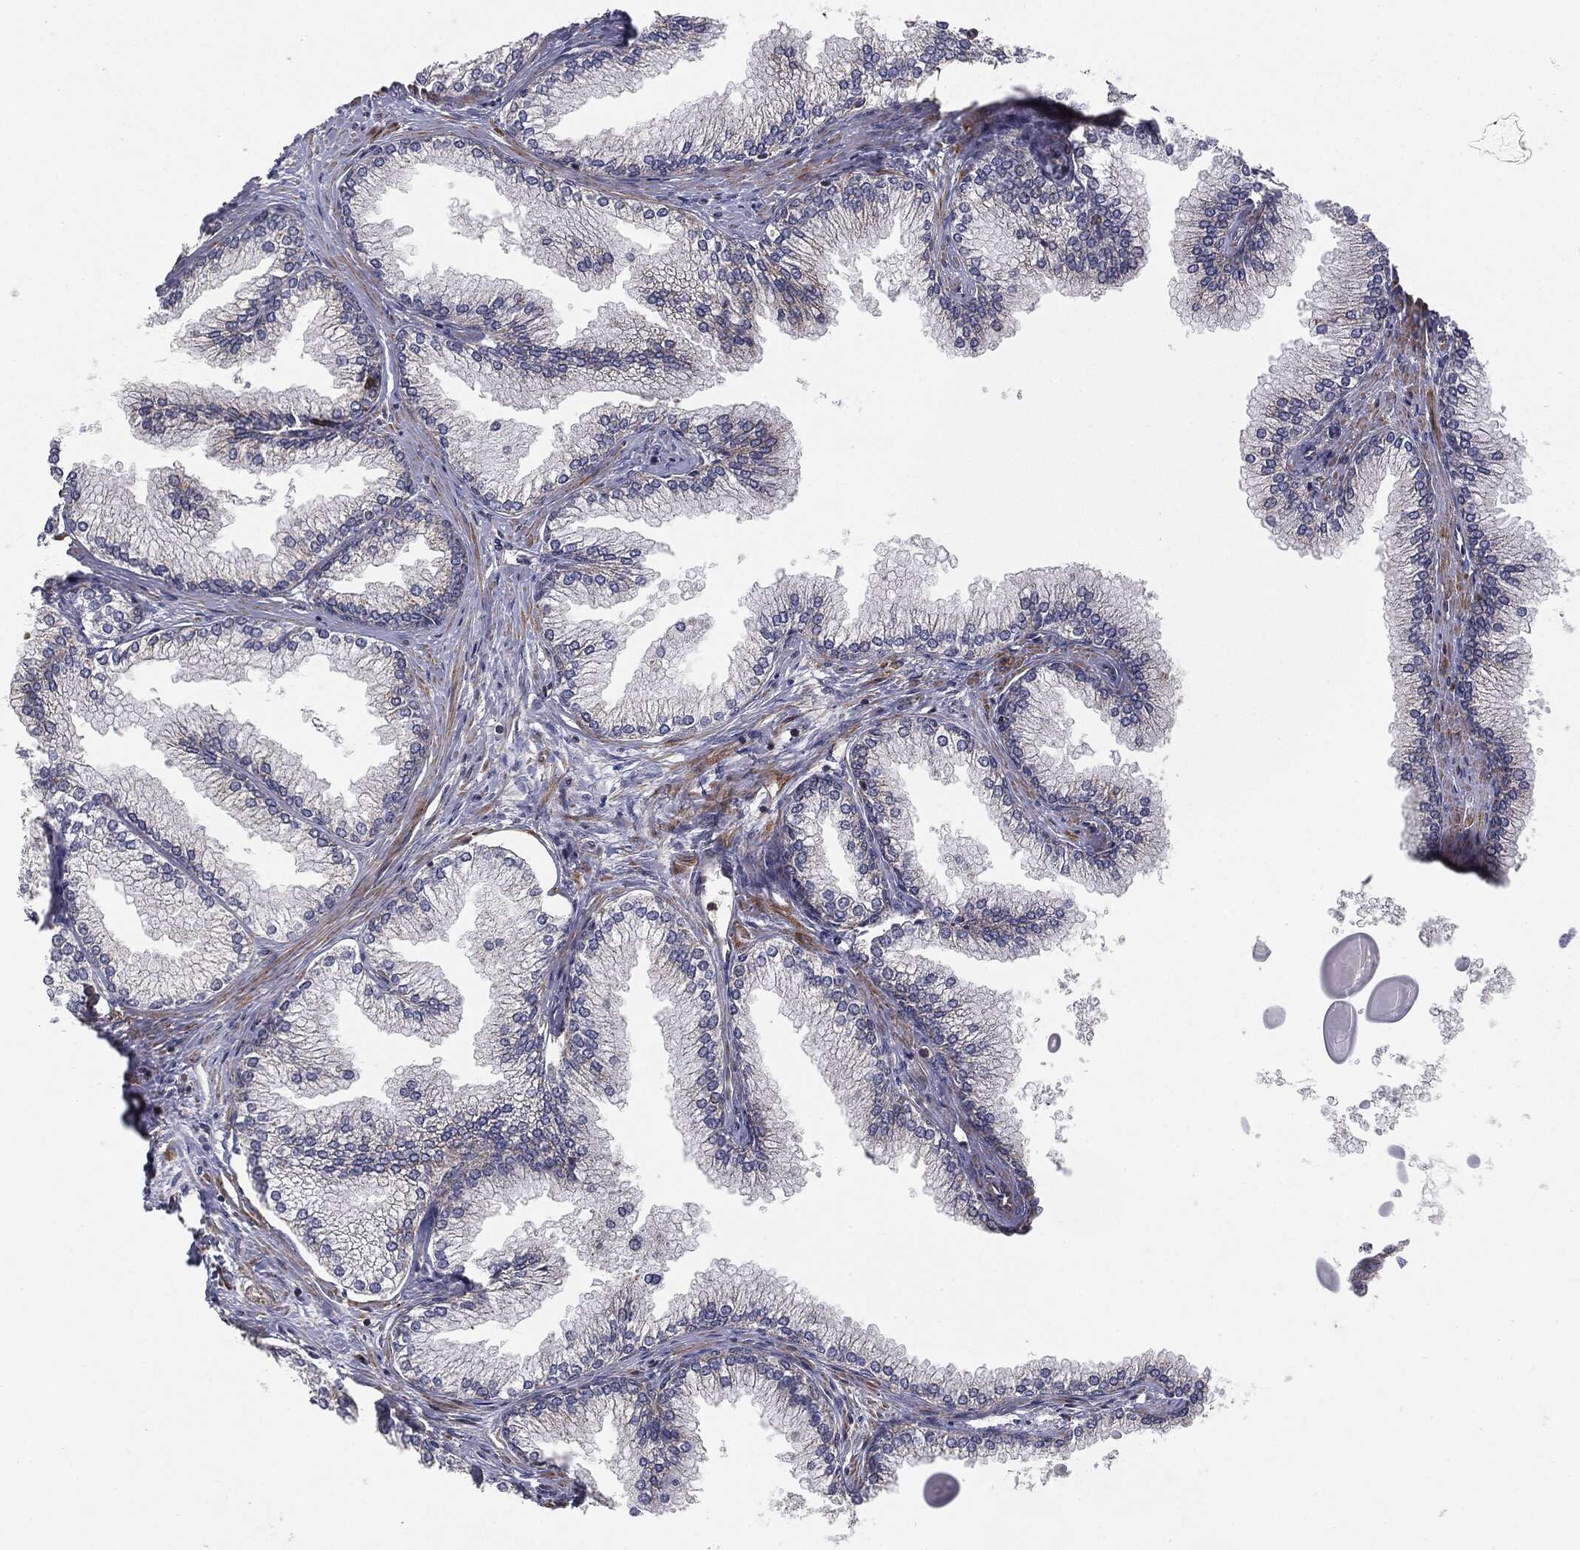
{"staining": {"intensity": "moderate", "quantity": "25%-75%", "location": "cytoplasmic/membranous"}, "tissue": "prostate", "cell_type": "Glandular cells", "image_type": "normal", "snomed": [{"axis": "morphology", "description": "Normal tissue, NOS"}, {"axis": "topography", "description": "Prostate"}], "caption": "Immunohistochemistry of unremarkable prostate shows medium levels of moderate cytoplasmic/membranous staining in about 25%-75% of glandular cells. (Brightfield microscopy of DAB IHC at high magnification).", "gene": "MTOR", "patient": {"sex": "male", "age": 72}}